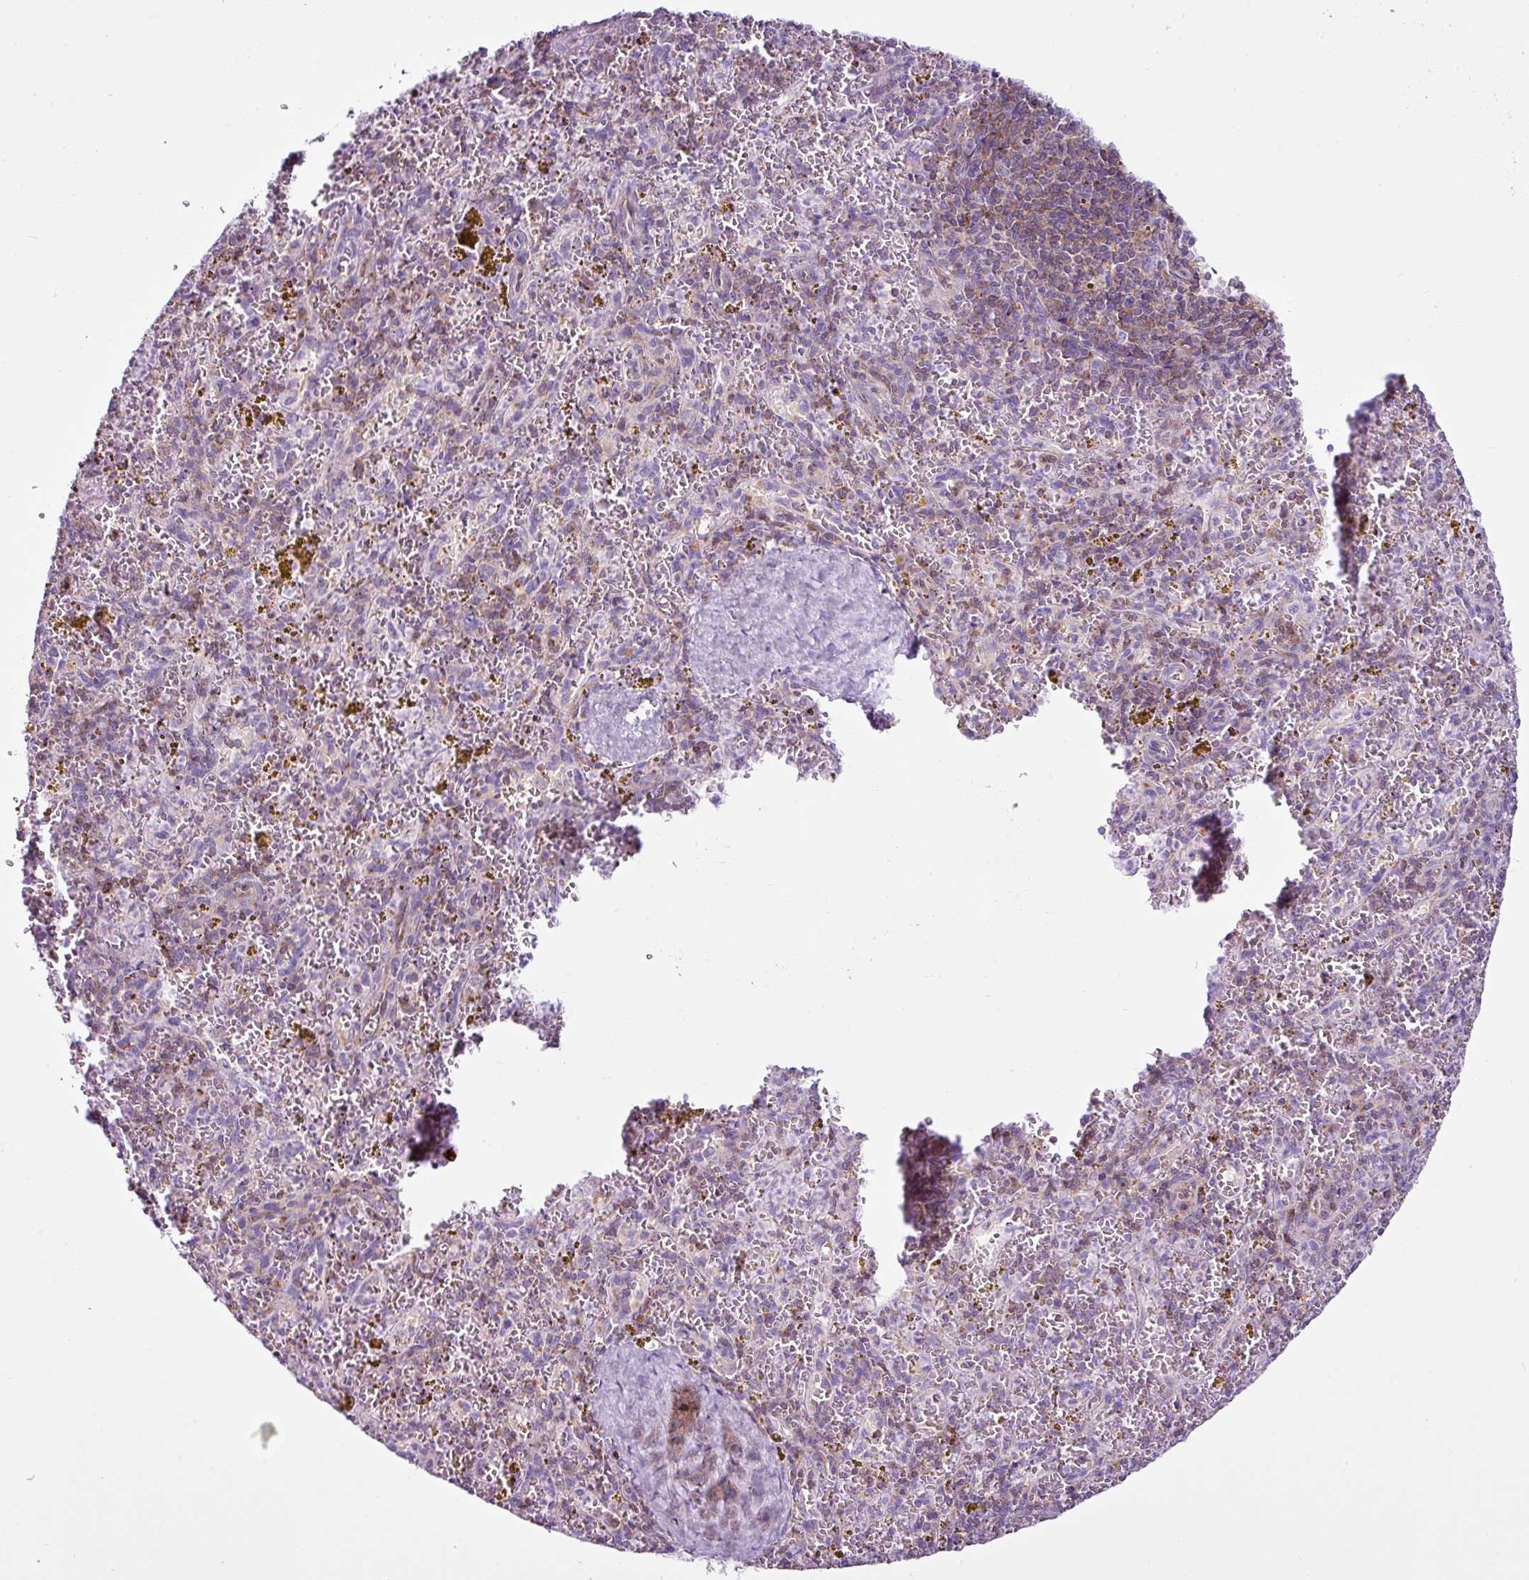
{"staining": {"intensity": "moderate", "quantity": "<25%", "location": "cytoplasmic/membranous"}, "tissue": "spleen", "cell_type": "Cells in red pulp", "image_type": "normal", "snomed": [{"axis": "morphology", "description": "Normal tissue, NOS"}, {"axis": "topography", "description": "Spleen"}], "caption": "High-power microscopy captured an immunohistochemistry micrograph of unremarkable spleen, revealing moderate cytoplasmic/membranous staining in about <25% of cells in red pulp.", "gene": "EME2", "patient": {"sex": "male", "age": 57}}